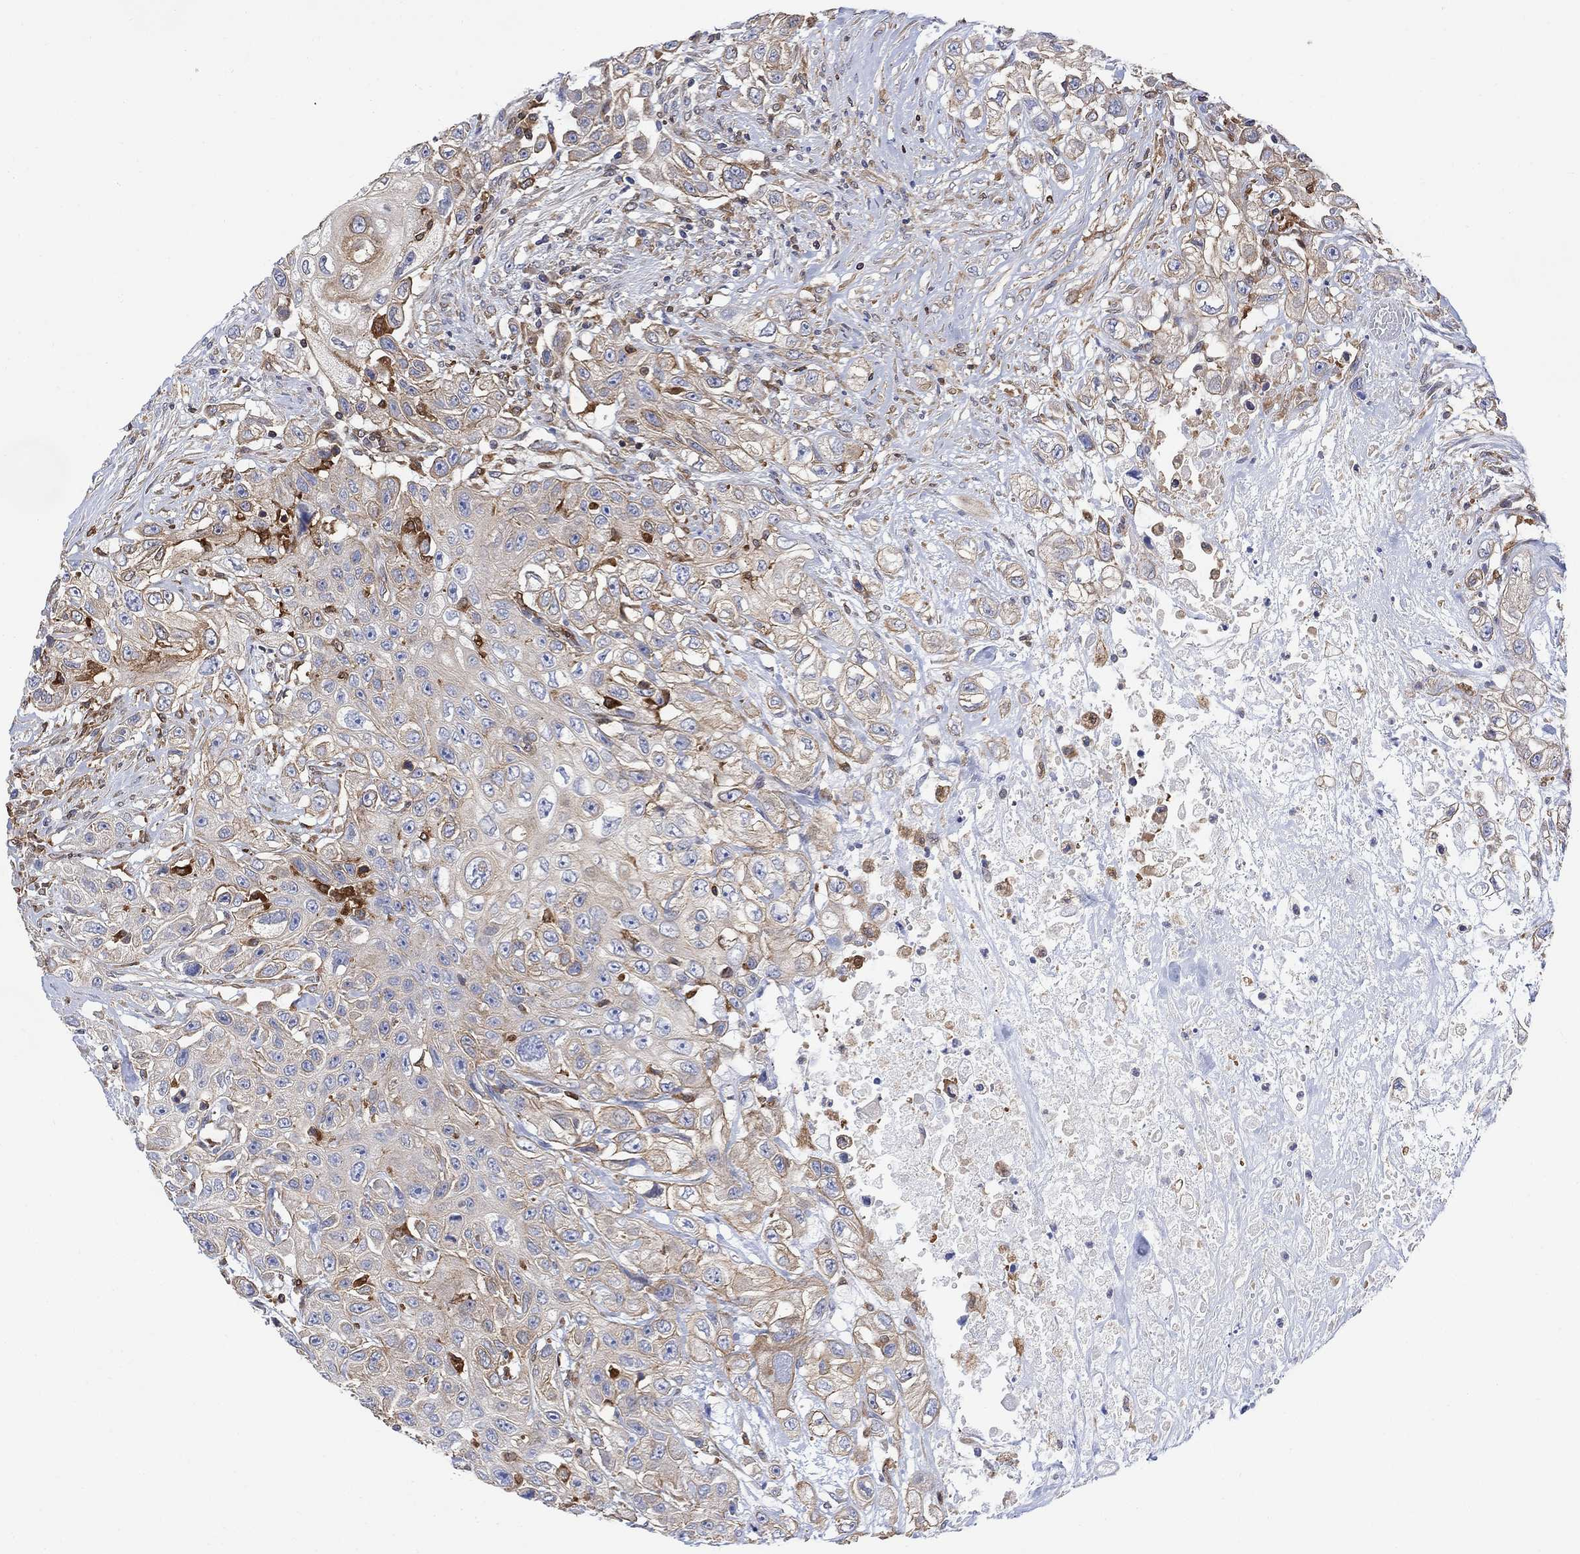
{"staining": {"intensity": "moderate", "quantity": "25%-75%", "location": "cytoplasmic/membranous"}, "tissue": "urothelial cancer", "cell_type": "Tumor cells", "image_type": "cancer", "snomed": [{"axis": "morphology", "description": "Urothelial carcinoma, High grade"}, {"axis": "topography", "description": "Urinary bladder"}], "caption": "Human urothelial cancer stained for a protein (brown) displays moderate cytoplasmic/membranous positive positivity in about 25%-75% of tumor cells.", "gene": "GBP5", "patient": {"sex": "female", "age": 56}}